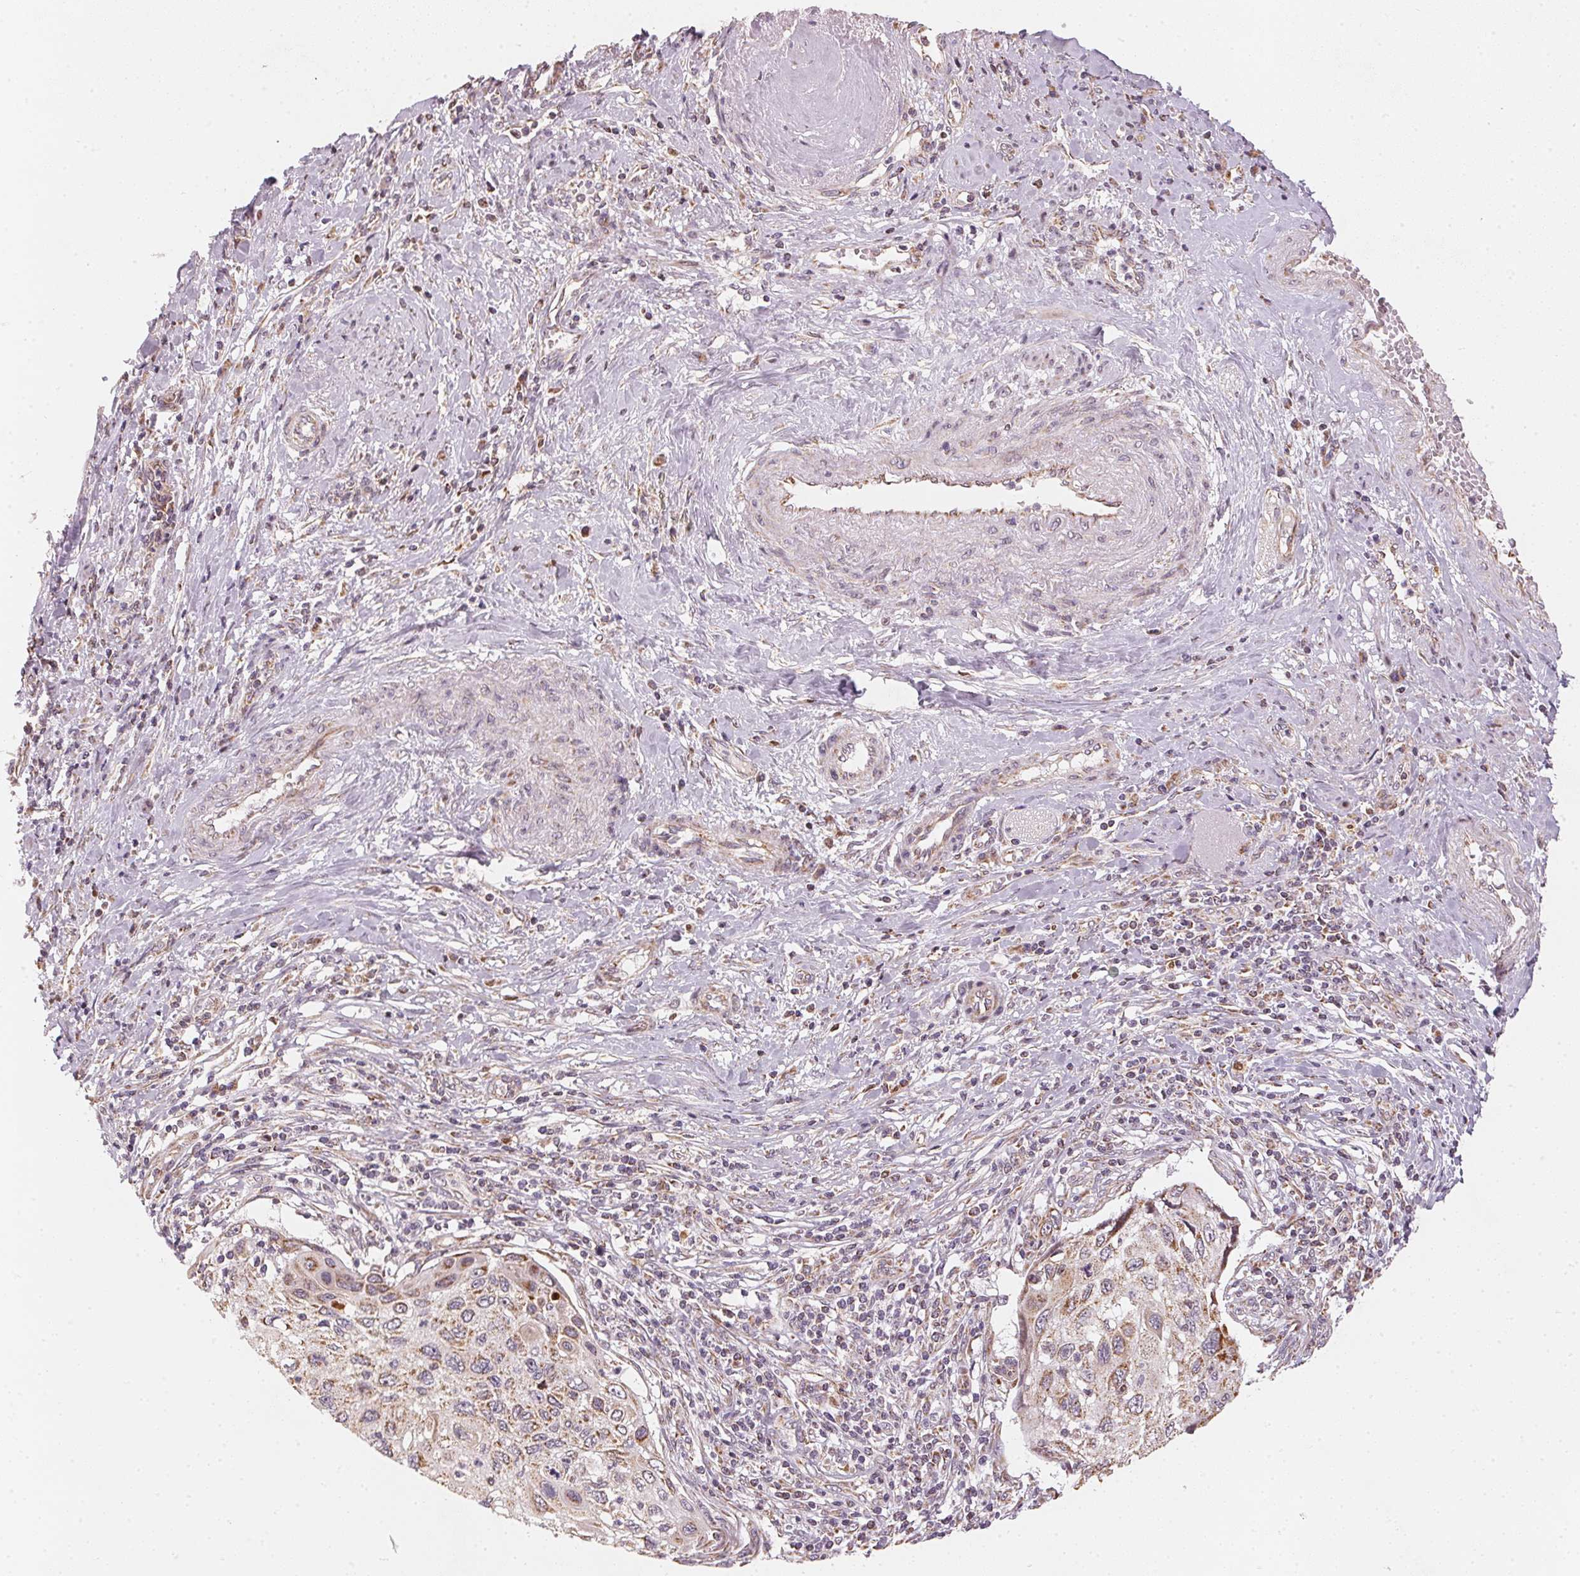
{"staining": {"intensity": "weak", "quantity": "25%-75%", "location": "cytoplasmic/membranous"}, "tissue": "cervical cancer", "cell_type": "Tumor cells", "image_type": "cancer", "snomed": [{"axis": "morphology", "description": "Squamous cell carcinoma, NOS"}, {"axis": "topography", "description": "Cervix"}], "caption": "IHC histopathology image of neoplastic tissue: cervical cancer stained using immunohistochemistry demonstrates low levels of weak protein expression localized specifically in the cytoplasmic/membranous of tumor cells, appearing as a cytoplasmic/membranous brown color.", "gene": "MATCAP1", "patient": {"sex": "female", "age": 70}}